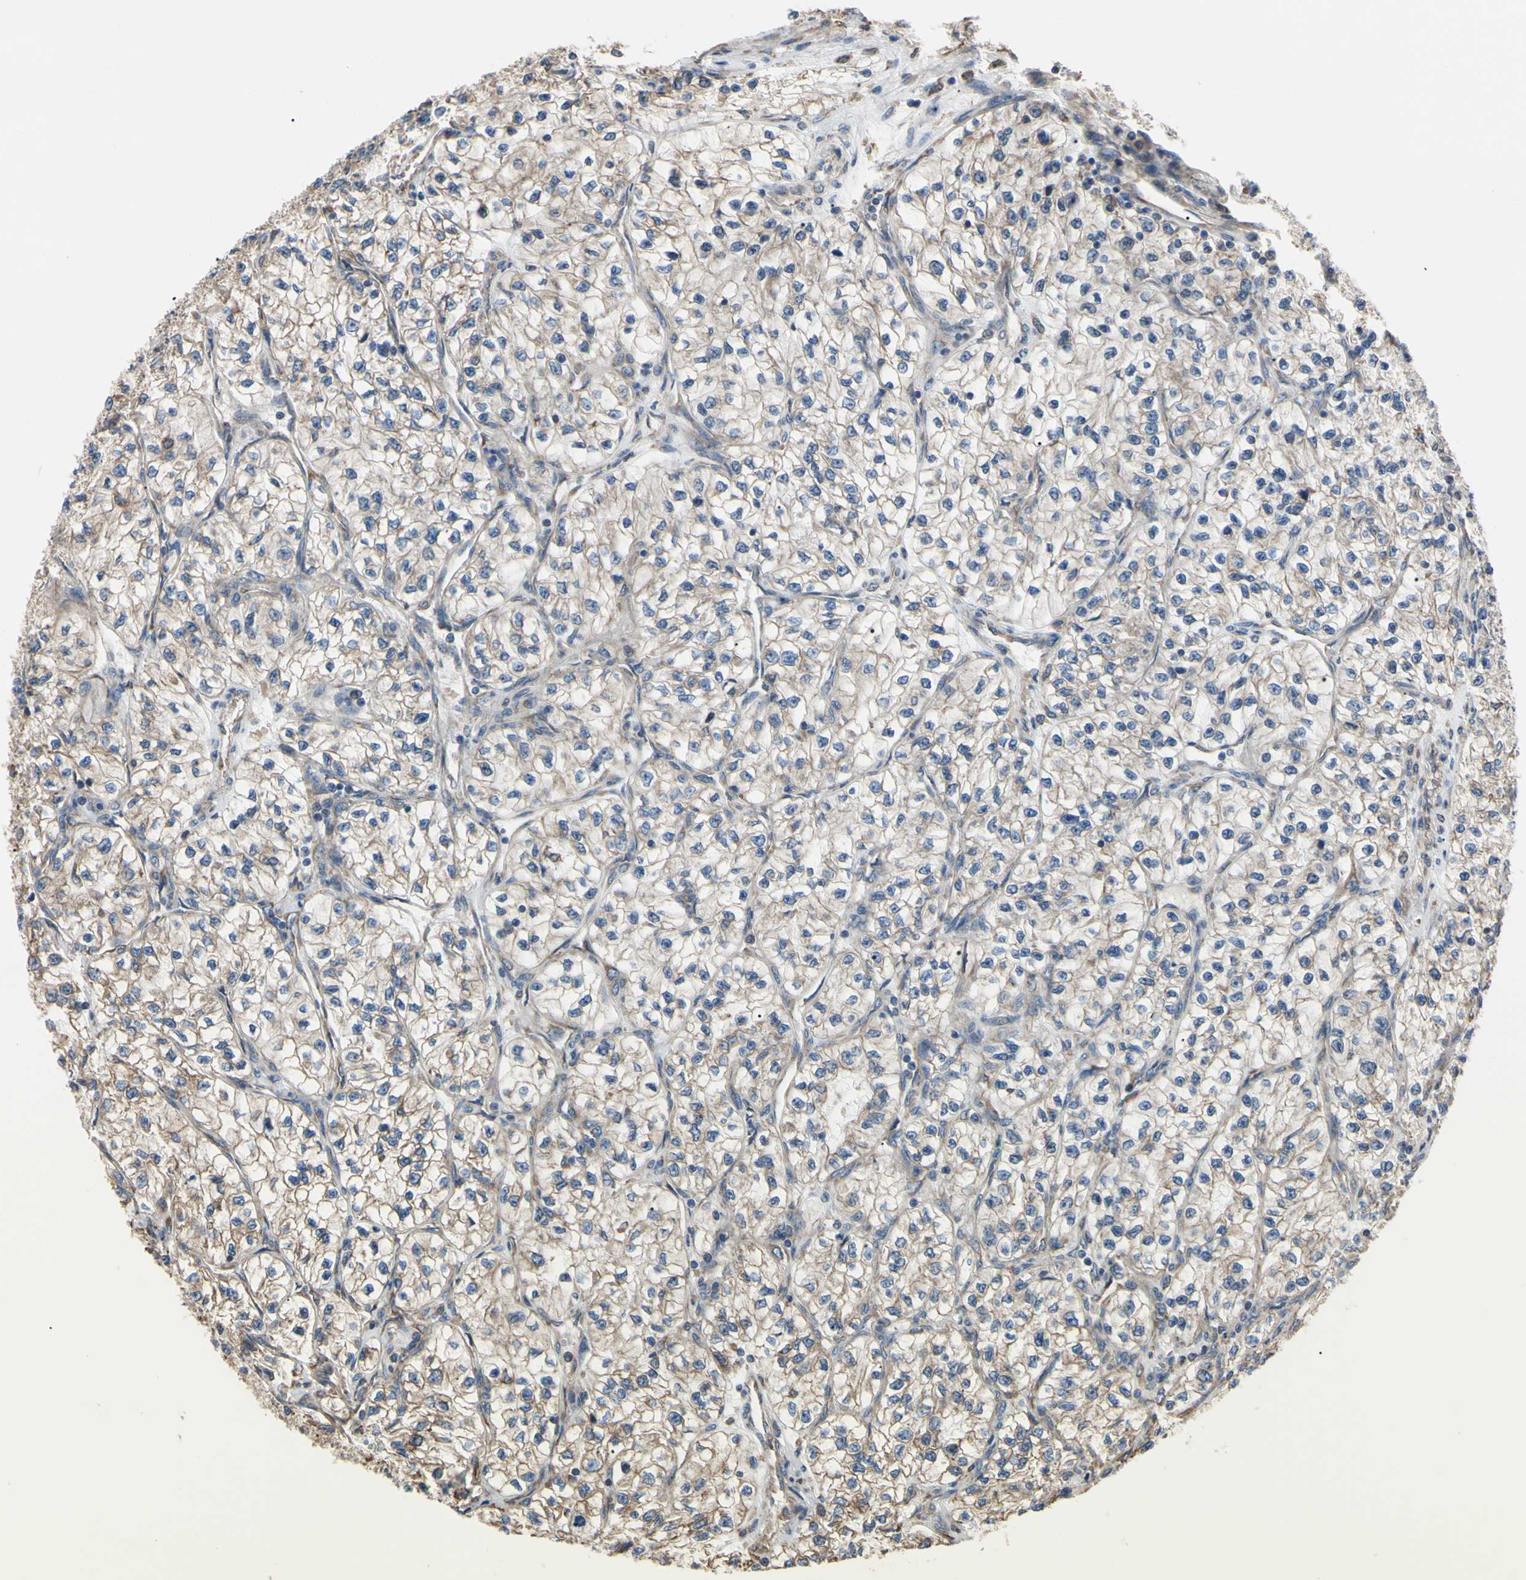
{"staining": {"intensity": "weak", "quantity": "25%-75%", "location": "cytoplasmic/membranous"}, "tissue": "renal cancer", "cell_type": "Tumor cells", "image_type": "cancer", "snomed": [{"axis": "morphology", "description": "Adenocarcinoma, NOS"}, {"axis": "topography", "description": "Kidney"}], "caption": "Weak cytoplasmic/membranous staining is identified in approximately 25%-75% of tumor cells in renal cancer. (Brightfield microscopy of DAB IHC at high magnification).", "gene": "BMF", "patient": {"sex": "female", "age": 57}}